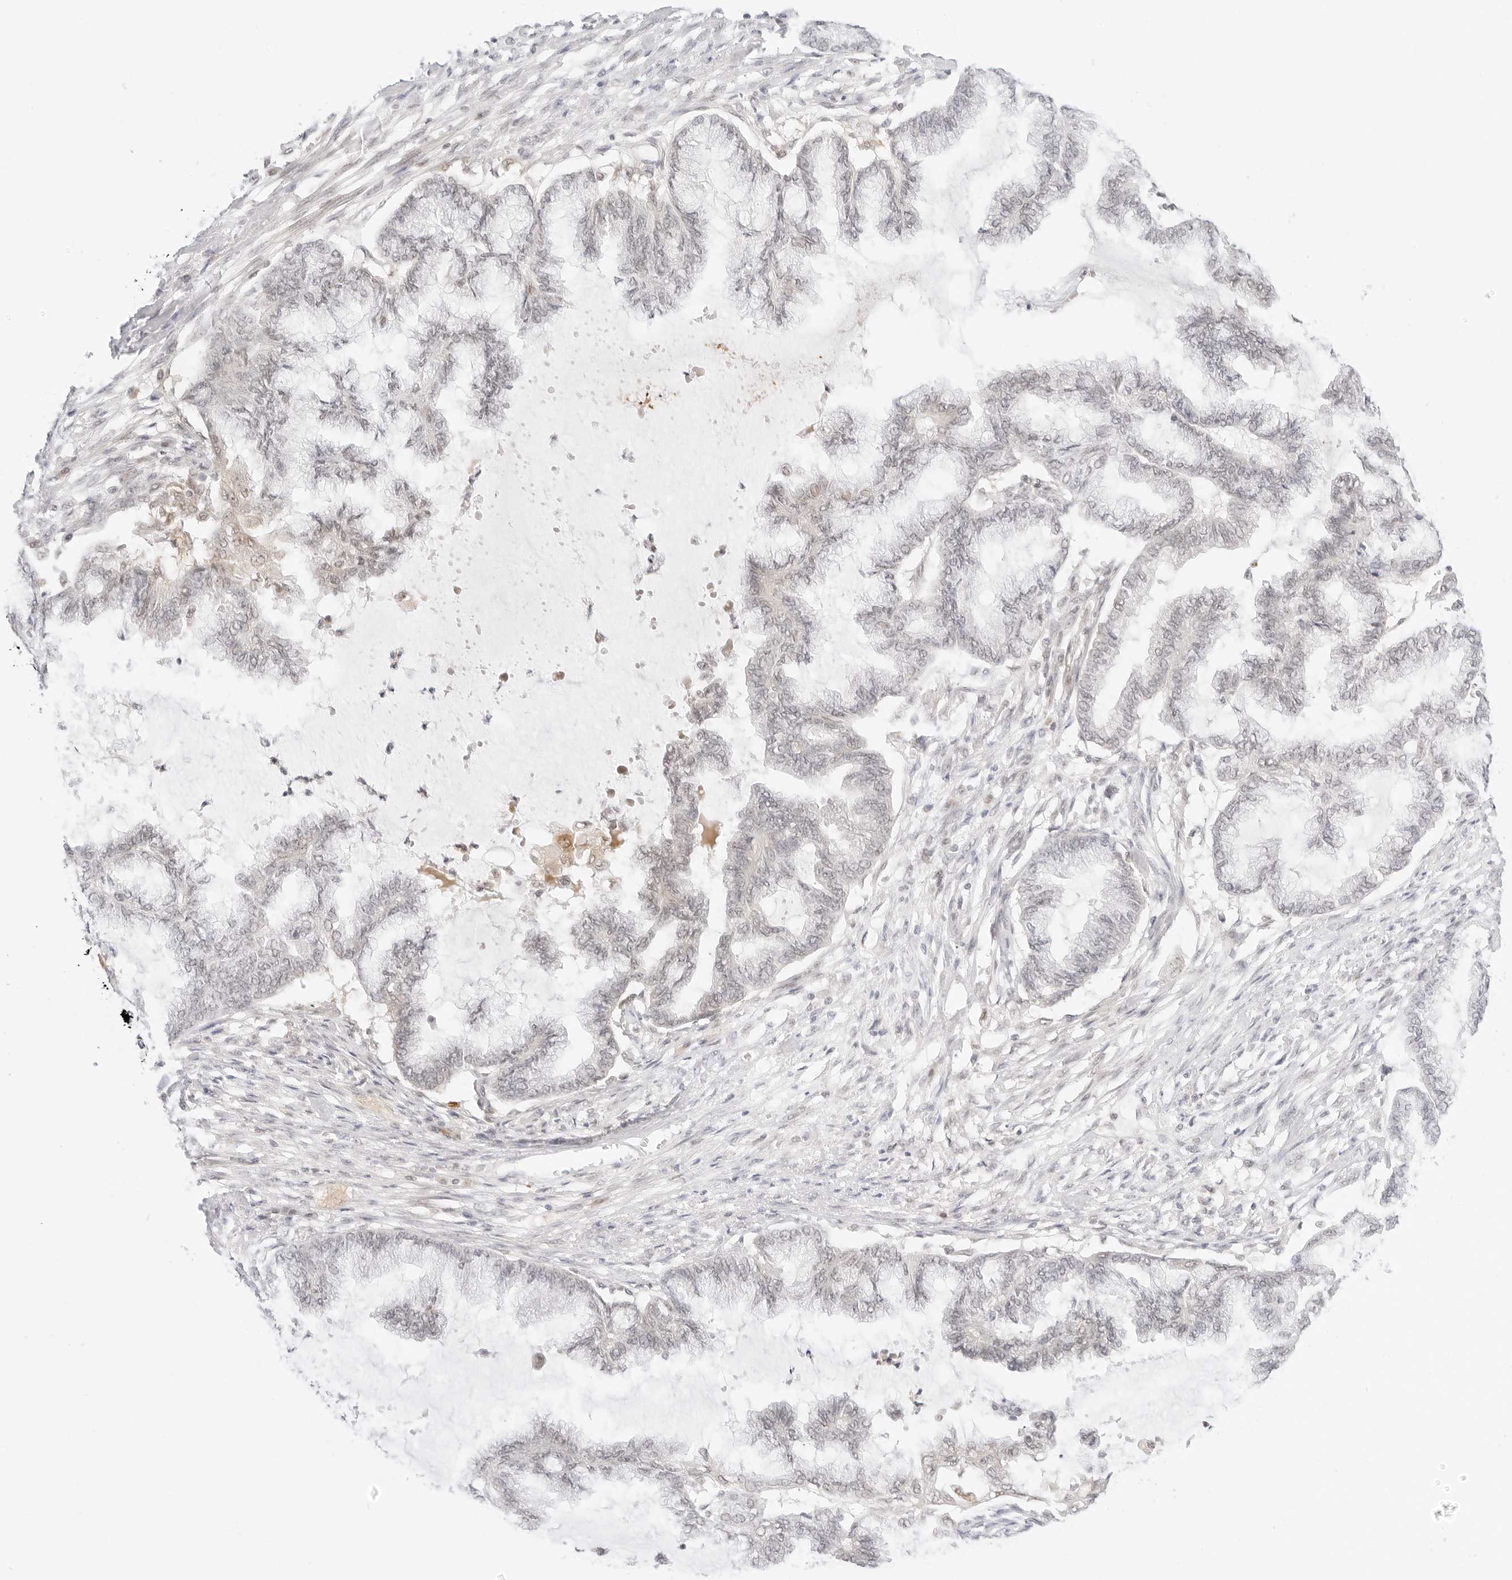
{"staining": {"intensity": "negative", "quantity": "none", "location": "none"}, "tissue": "endometrial cancer", "cell_type": "Tumor cells", "image_type": "cancer", "snomed": [{"axis": "morphology", "description": "Adenocarcinoma, NOS"}, {"axis": "topography", "description": "Endometrium"}], "caption": "Human endometrial cancer stained for a protein using IHC reveals no positivity in tumor cells.", "gene": "POLR3C", "patient": {"sex": "female", "age": 86}}